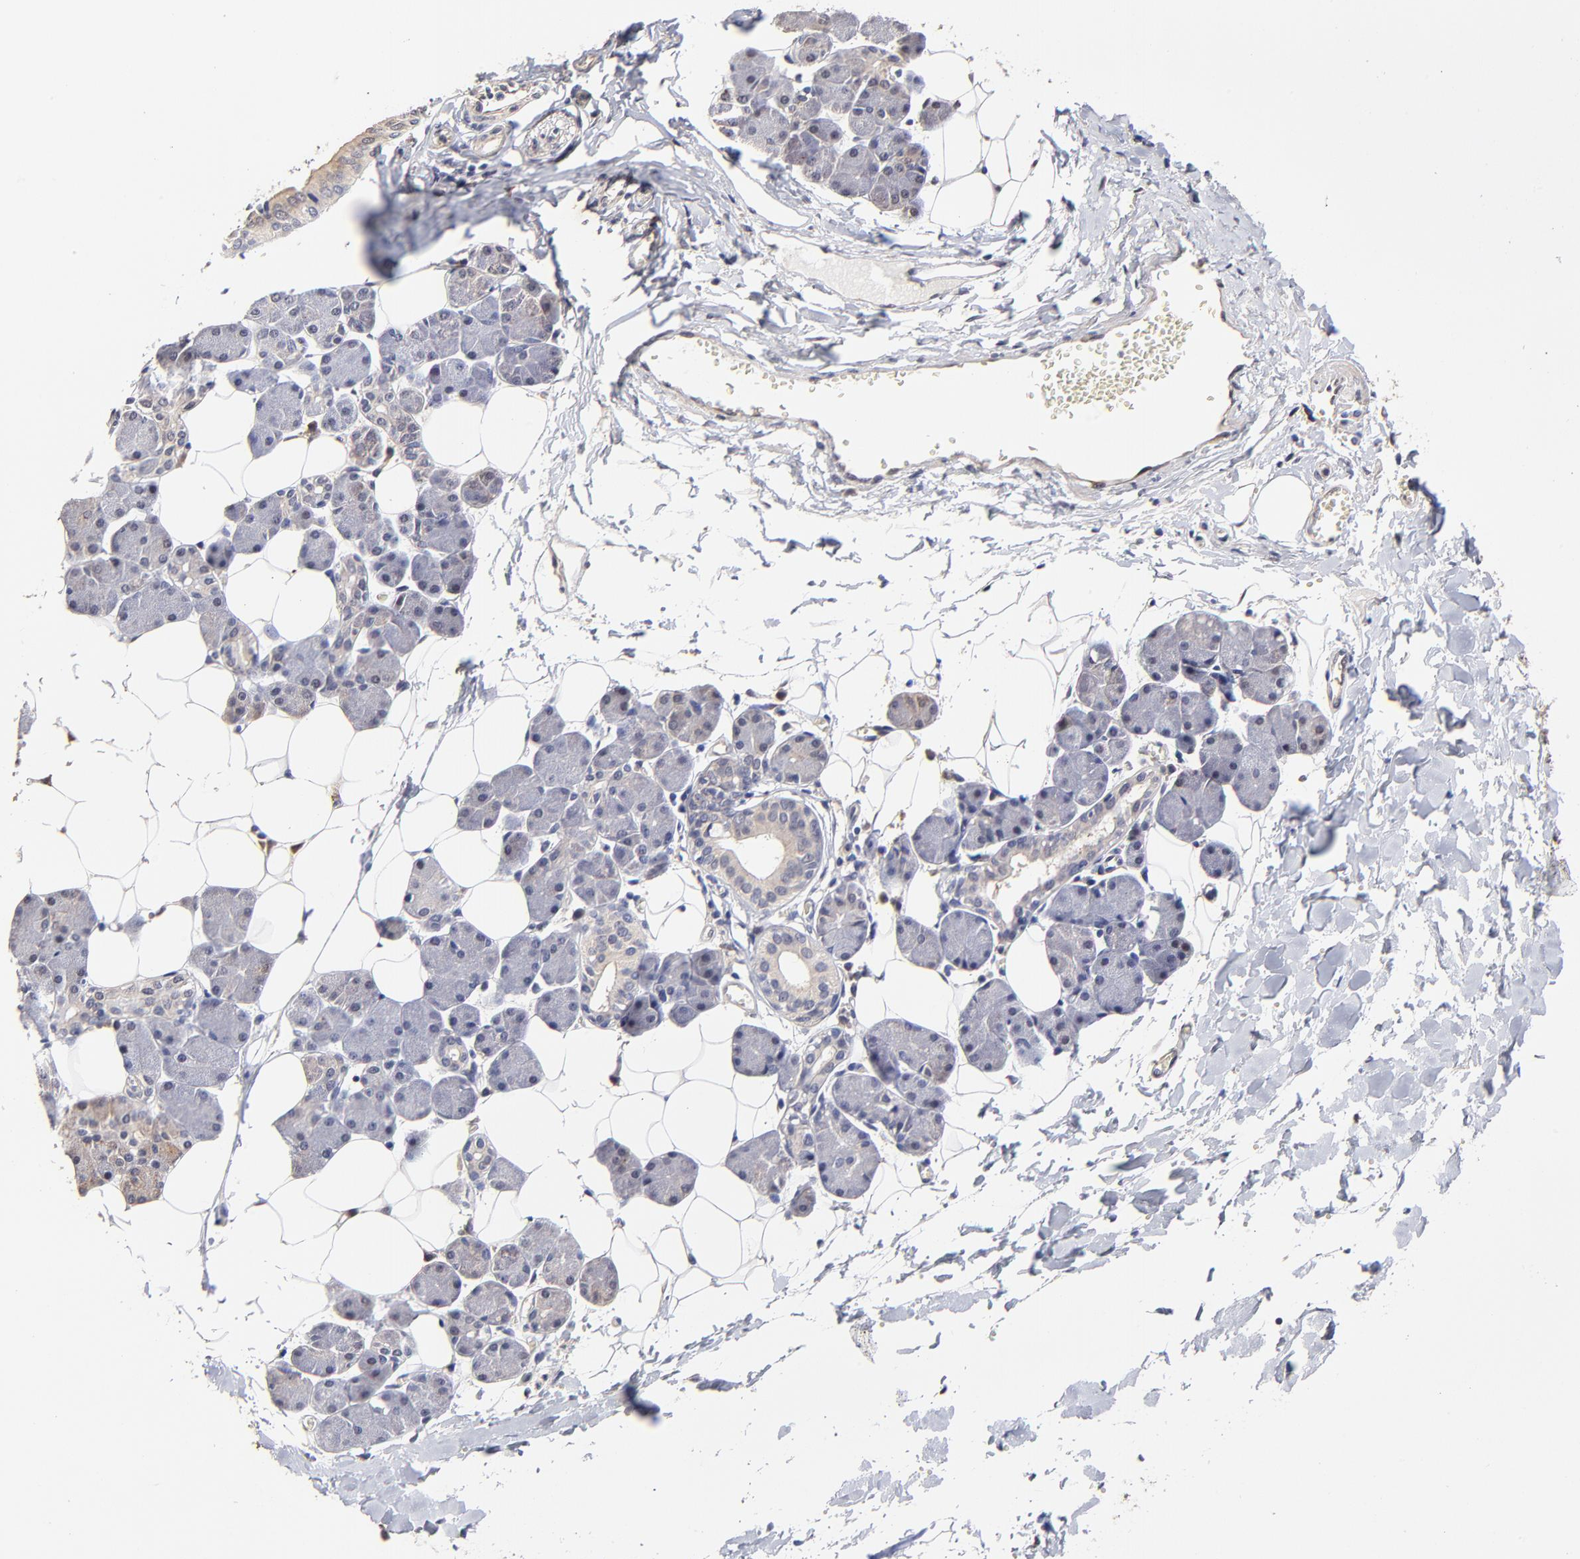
{"staining": {"intensity": "moderate", "quantity": ">75%", "location": "cytoplasmic/membranous"}, "tissue": "salivary gland", "cell_type": "Glandular cells", "image_type": "normal", "snomed": [{"axis": "morphology", "description": "Normal tissue, NOS"}, {"axis": "morphology", "description": "Adenoma, NOS"}, {"axis": "topography", "description": "Salivary gland"}], "caption": "Brown immunohistochemical staining in benign human salivary gland reveals moderate cytoplasmic/membranous positivity in about >75% of glandular cells.", "gene": "ZNF10", "patient": {"sex": "female", "age": 32}}